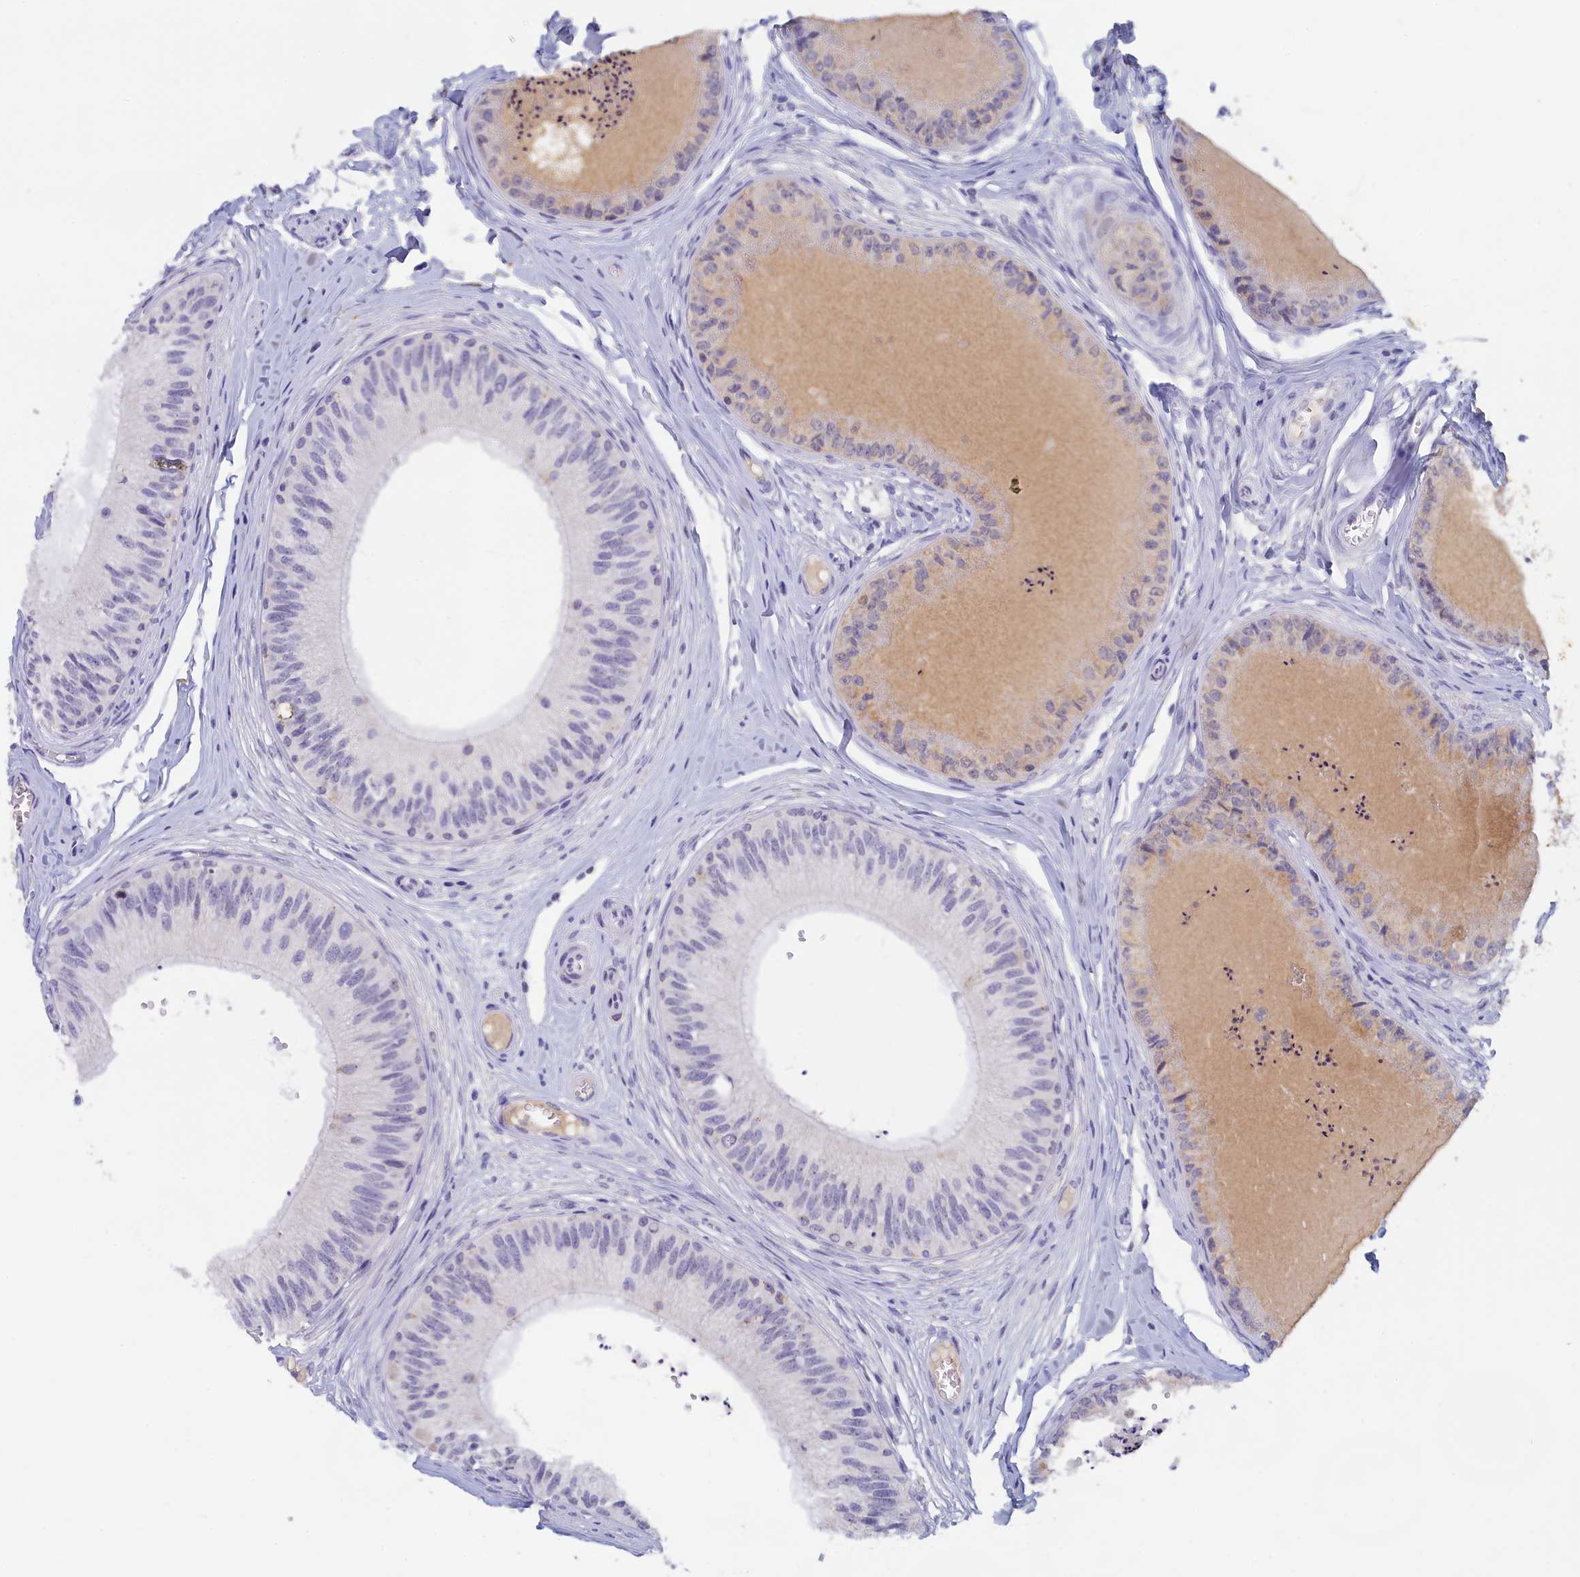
{"staining": {"intensity": "negative", "quantity": "none", "location": "none"}, "tissue": "epididymis", "cell_type": "Glandular cells", "image_type": "normal", "snomed": [{"axis": "morphology", "description": "Normal tissue, NOS"}, {"axis": "topography", "description": "Epididymis"}], "caption": "Histopathology image shows no significant protein expression in glandular cells of normal epididymis.", "gene": "LRIF1", "patient": {"sex": "male", "age": 31}}